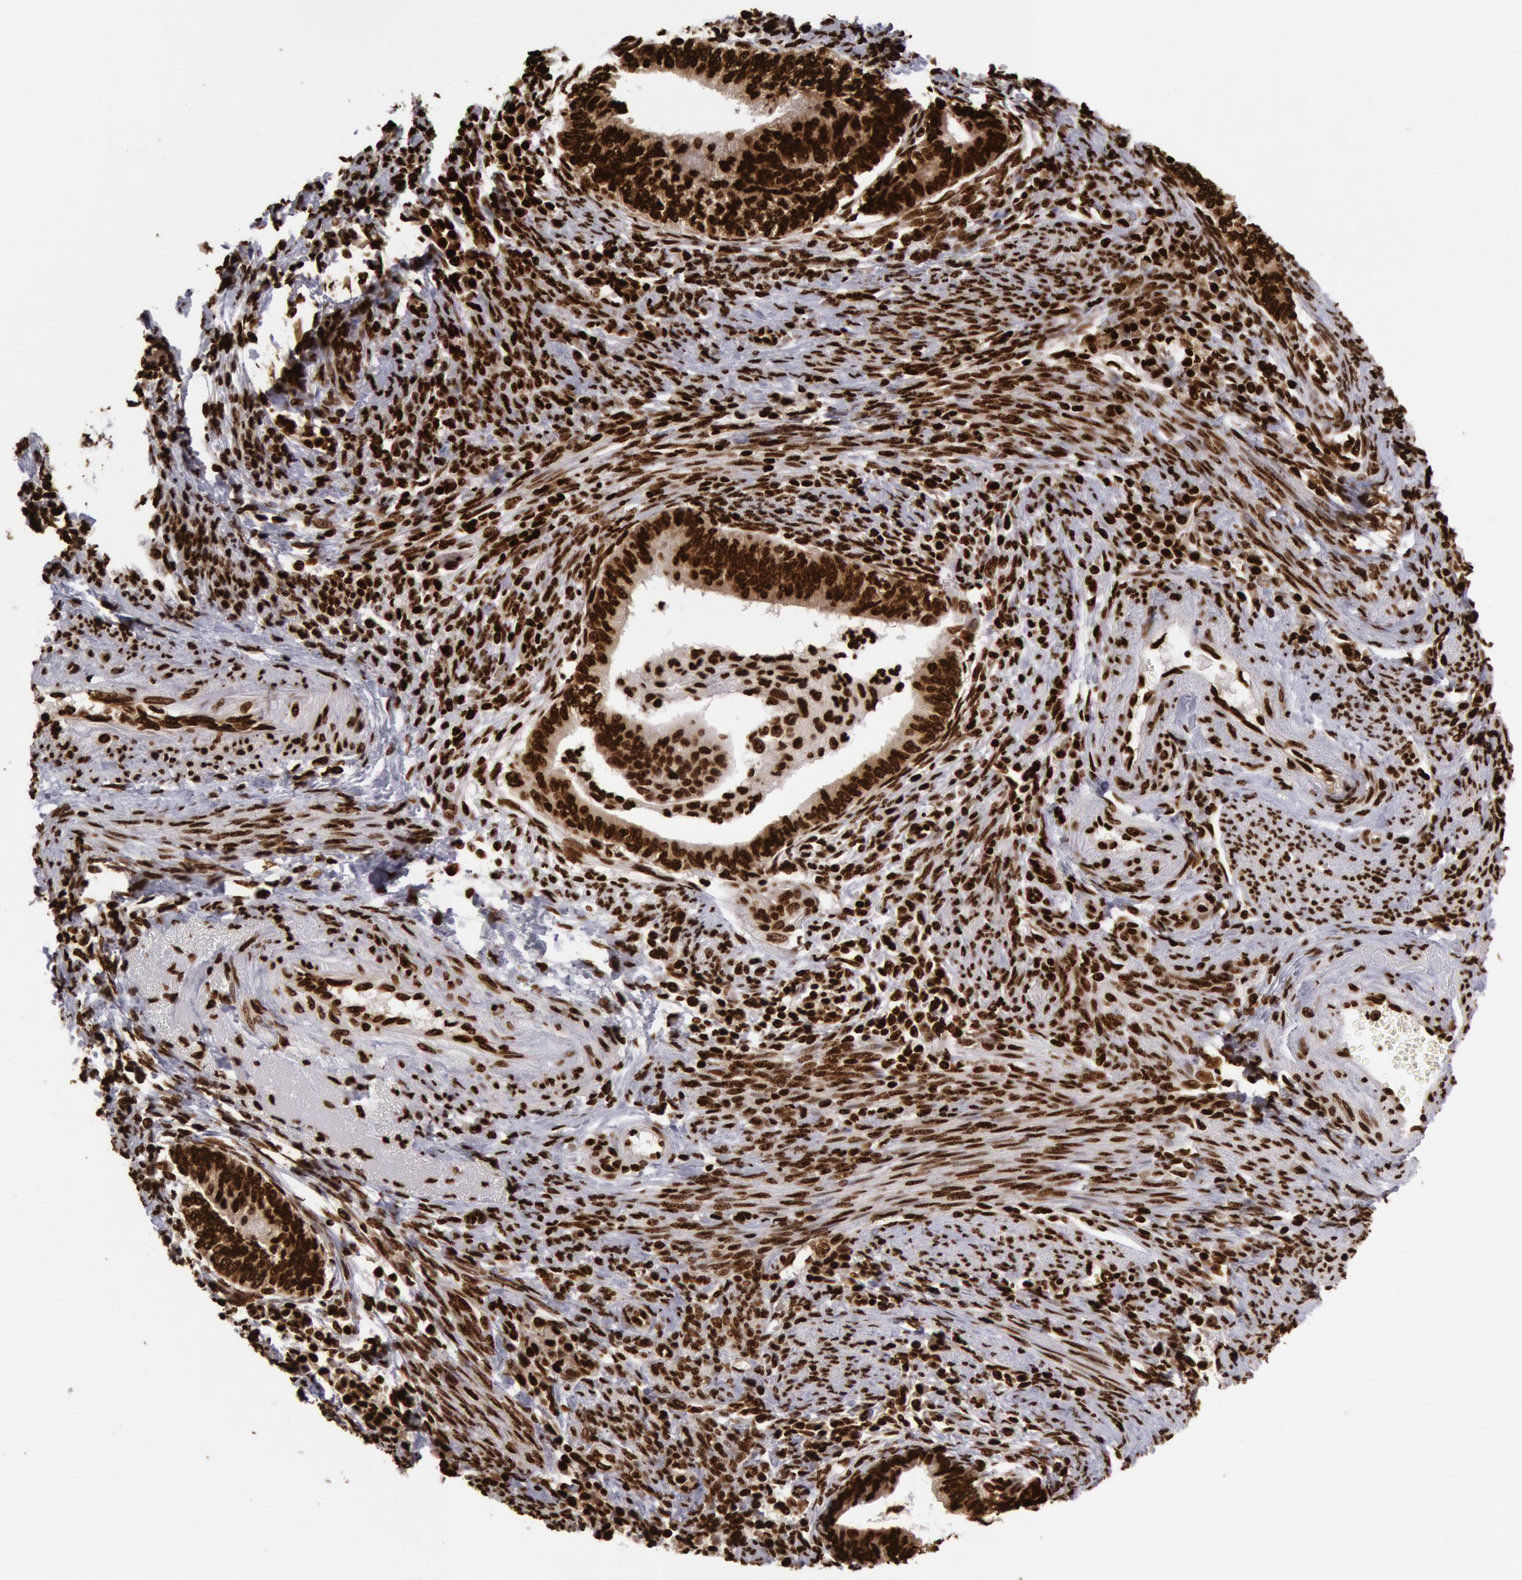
{"staining": {"intensity": "strong", "quantity": ">75%", "location": "nuclear"}, "tissue": "endometrial cancer", "cell_type": "Tumor cells", "image_type": "cancer", "snomed": [{"axis": "morphology", "description": "Adenocarcinoma, NOS"}, {"axis": "topography", "description": "Endometrium"}], "caption": "Immunohistochemistry histopathology image of human endometrial cancer (adenocarcinoma) stained for a protein (brown), which exhibits high levels of strong nuclear positivity in approximately >75% of tumor cells.", "gene": "H3-4", "patient": {"sex": "female", "age": 66}}